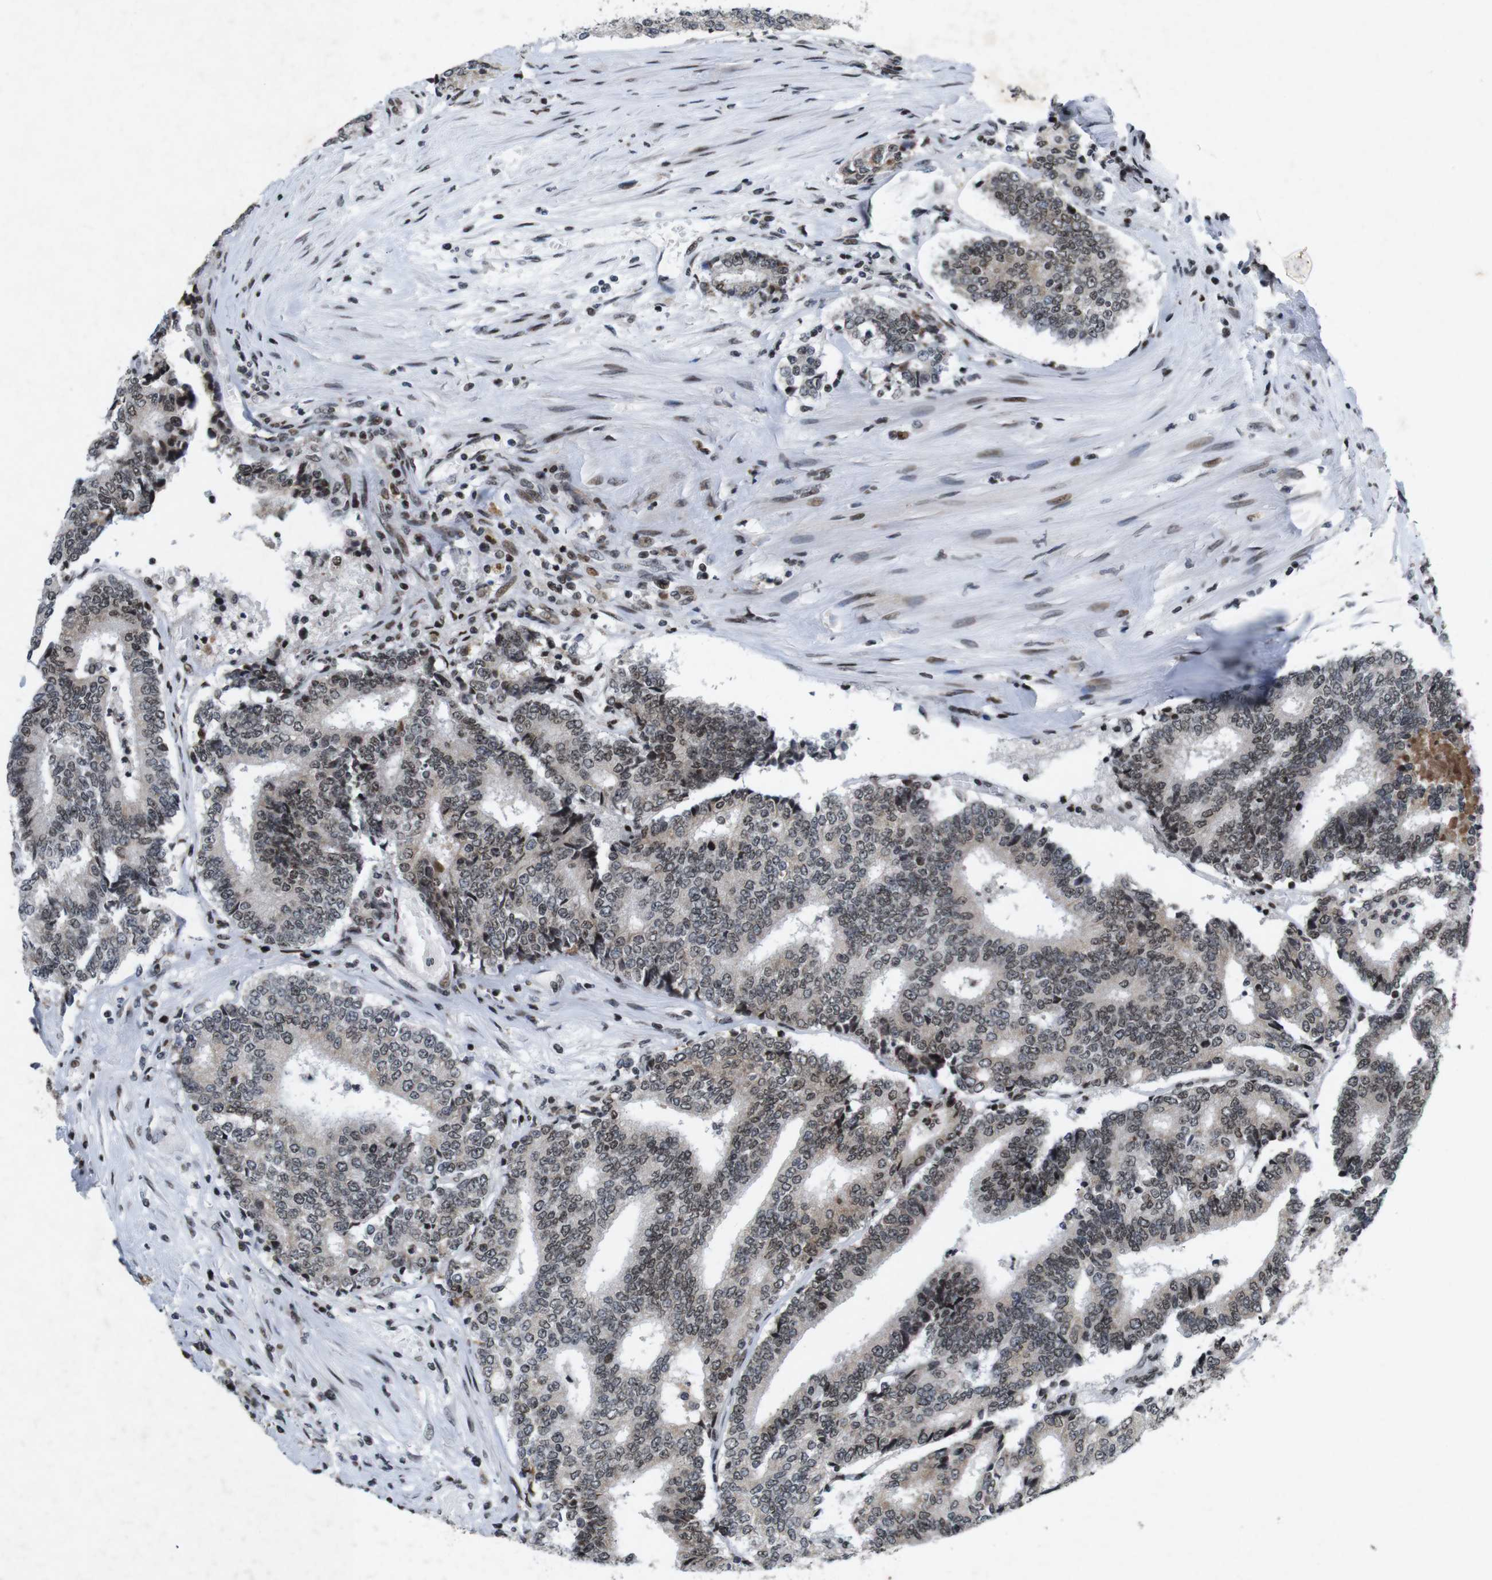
{"staining": {"intensity": "weak", "quantity": ">75%", "location": "nuclear"}, "tissue": "prostate cancer", "cell_type": "Tumor cells", "image_type": "cancer", "snomed": [{"axis": "morphology", "description": "Normal tissue, NOS"}, {"axis": "morphology", "description": "Adenocarcinoma, High grade"}, {"axis": "topography", "description": "Prostate"}, {"axis": "topography", "description": "Seminal veicle"}], "caption": "High-magnification brightfield microscopy of prostate high-grade adenocarcinoma stained with DAB (brown) and counterstained with hematoxylin (blue). tumor cells exhibit weak nuclear positivity is identified in approximately>75% of cells. The staining was performed using DAB to visualize the protein expression in brown, while the nuclei were stained in blue with hematoxylin (Magnification: 20x).", "gene": "MAGEH1", "patient": {"sex": "male", "age": 55}}